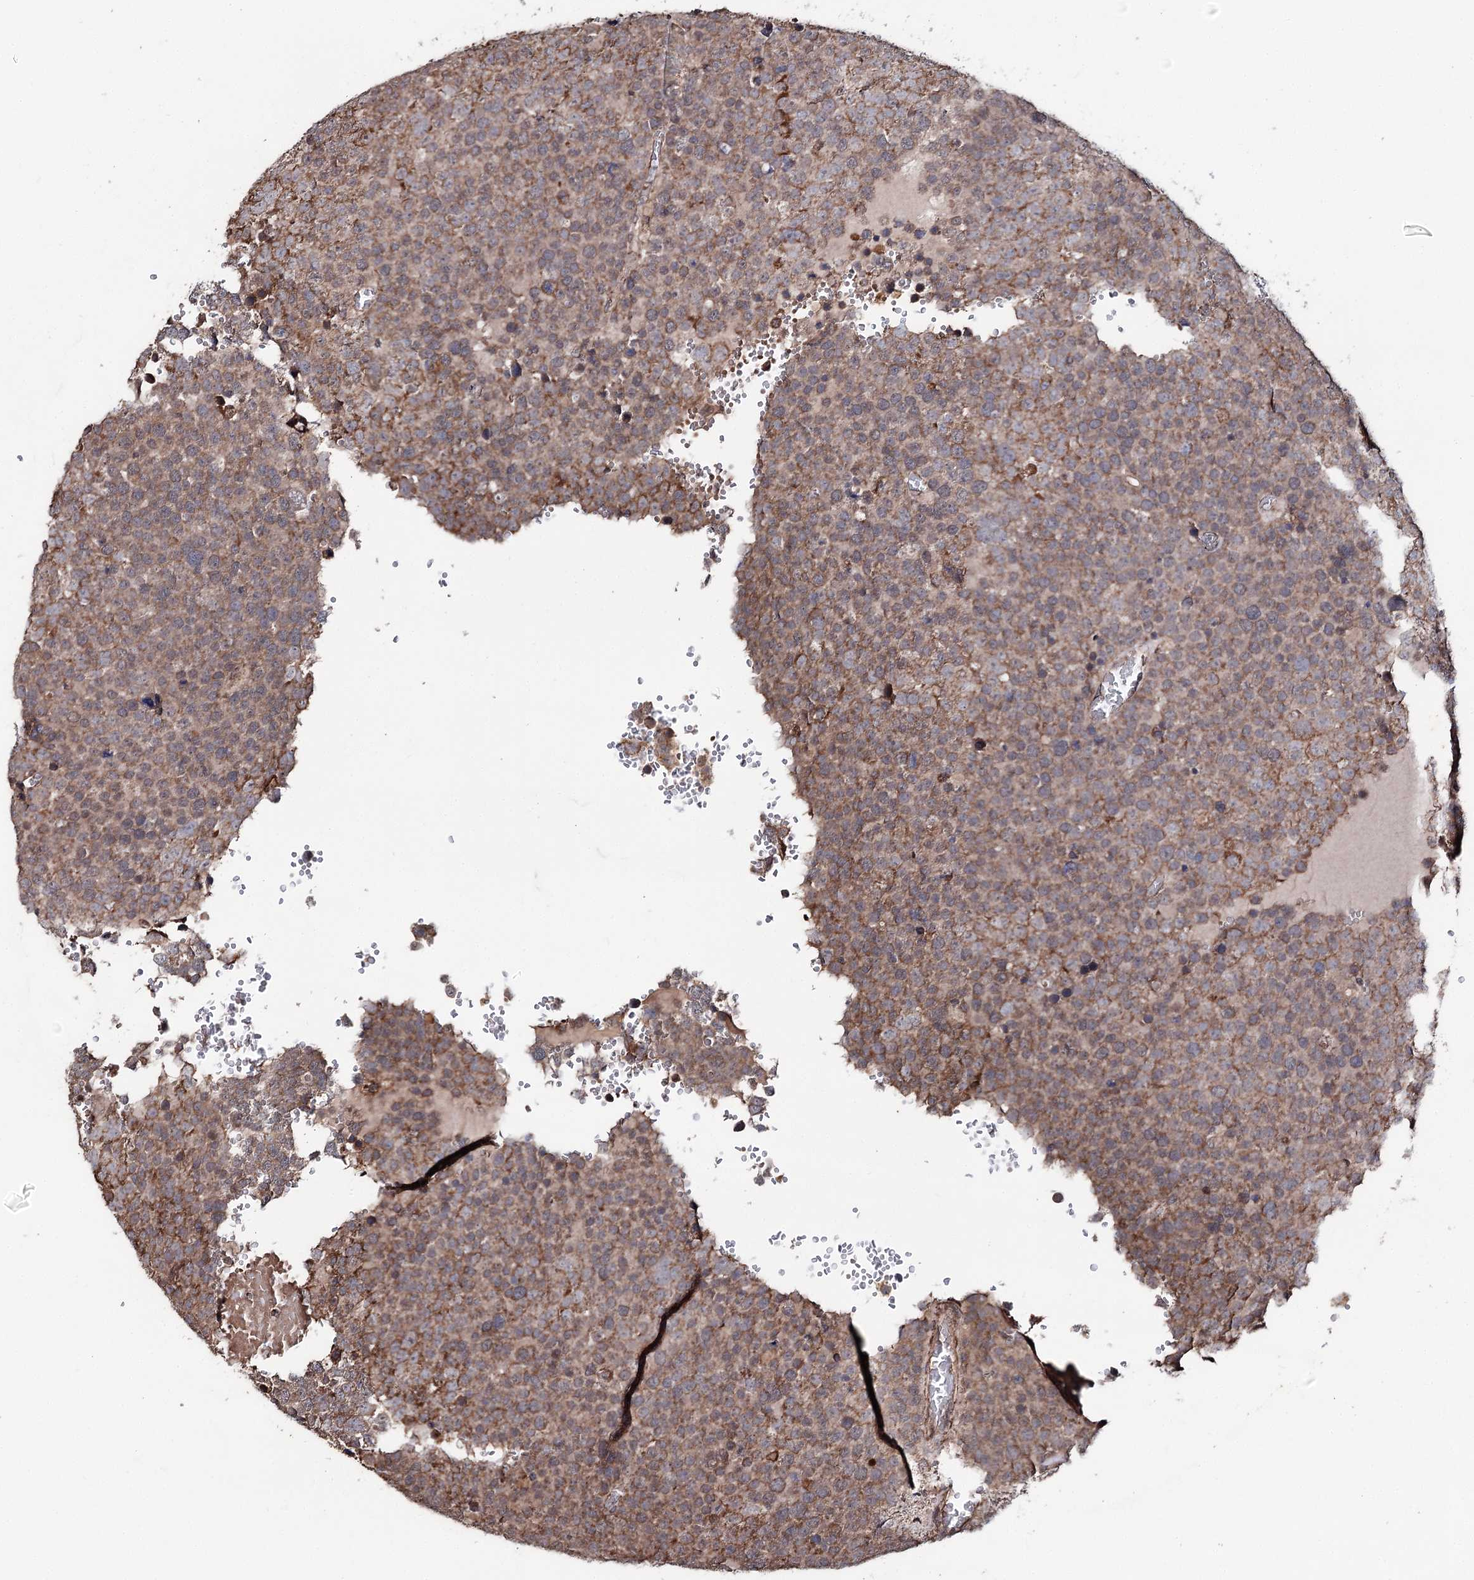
{"staining": {"intensity": "moderate", "quantity": ">75%", "location": "cytoplasmic/membranous"}, "tissue": "testis cancer", "cell_type": "Tumor cells", "image_type": "cancer", "snomed": [{"axis": "morphology", "description": "Seminoma, NOS"}, {"axis": "topography", "description": "Testis"}], "caption": "Testis cancer stained with DAB immunohistochemistry displays medium levels of moderate cytoplasmic/membranous expression in about >75% of tumor cells.", "gene": "MINDY3", "patient": {"sex": "male", "age": 71}}